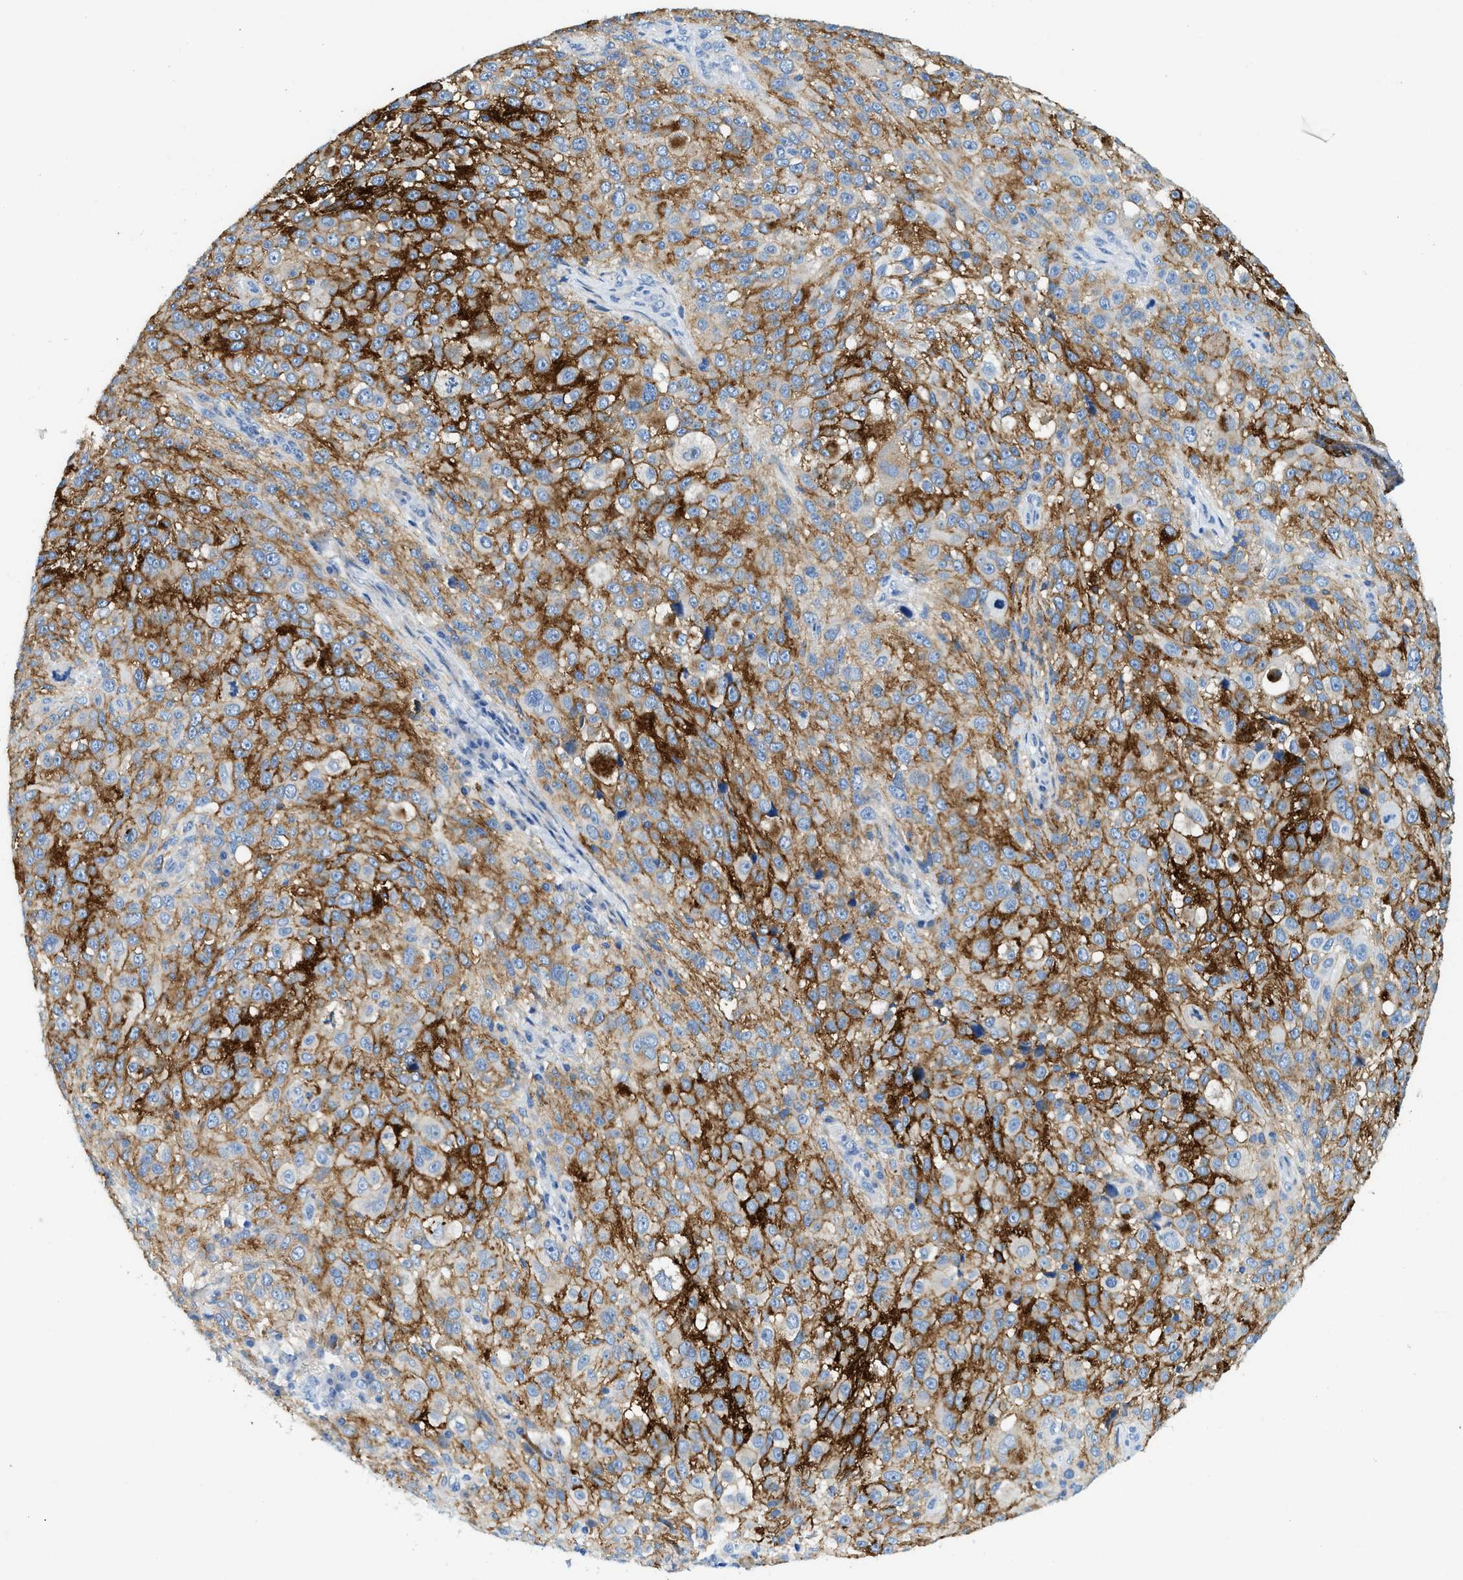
{"staining": {"intensity": "moderate", "quantity": ">75%", "location": "cytoplasmic/membranous"}, "tissue": "melanoma", "cell_type": "Tumor cells", "image_type": "cancer", "snomed": [{"axis": "morphology", "description": "Necrosis, NOS"}, {"axis": "morphology", "description": "Malignant melanoma, NOS"}, {"axis": "topography", "description": "Skin"}], "caption": "This histopathology image demonstrates melanoma stained with IHC to label a protein in brown. The cytoplasmic/membranous of tumor cells show moderate positivity for the protein. Nuclei are counter-stained blue.", "gene": "ZDHHC13", "patient": {"sex": "female", "age": 87}}